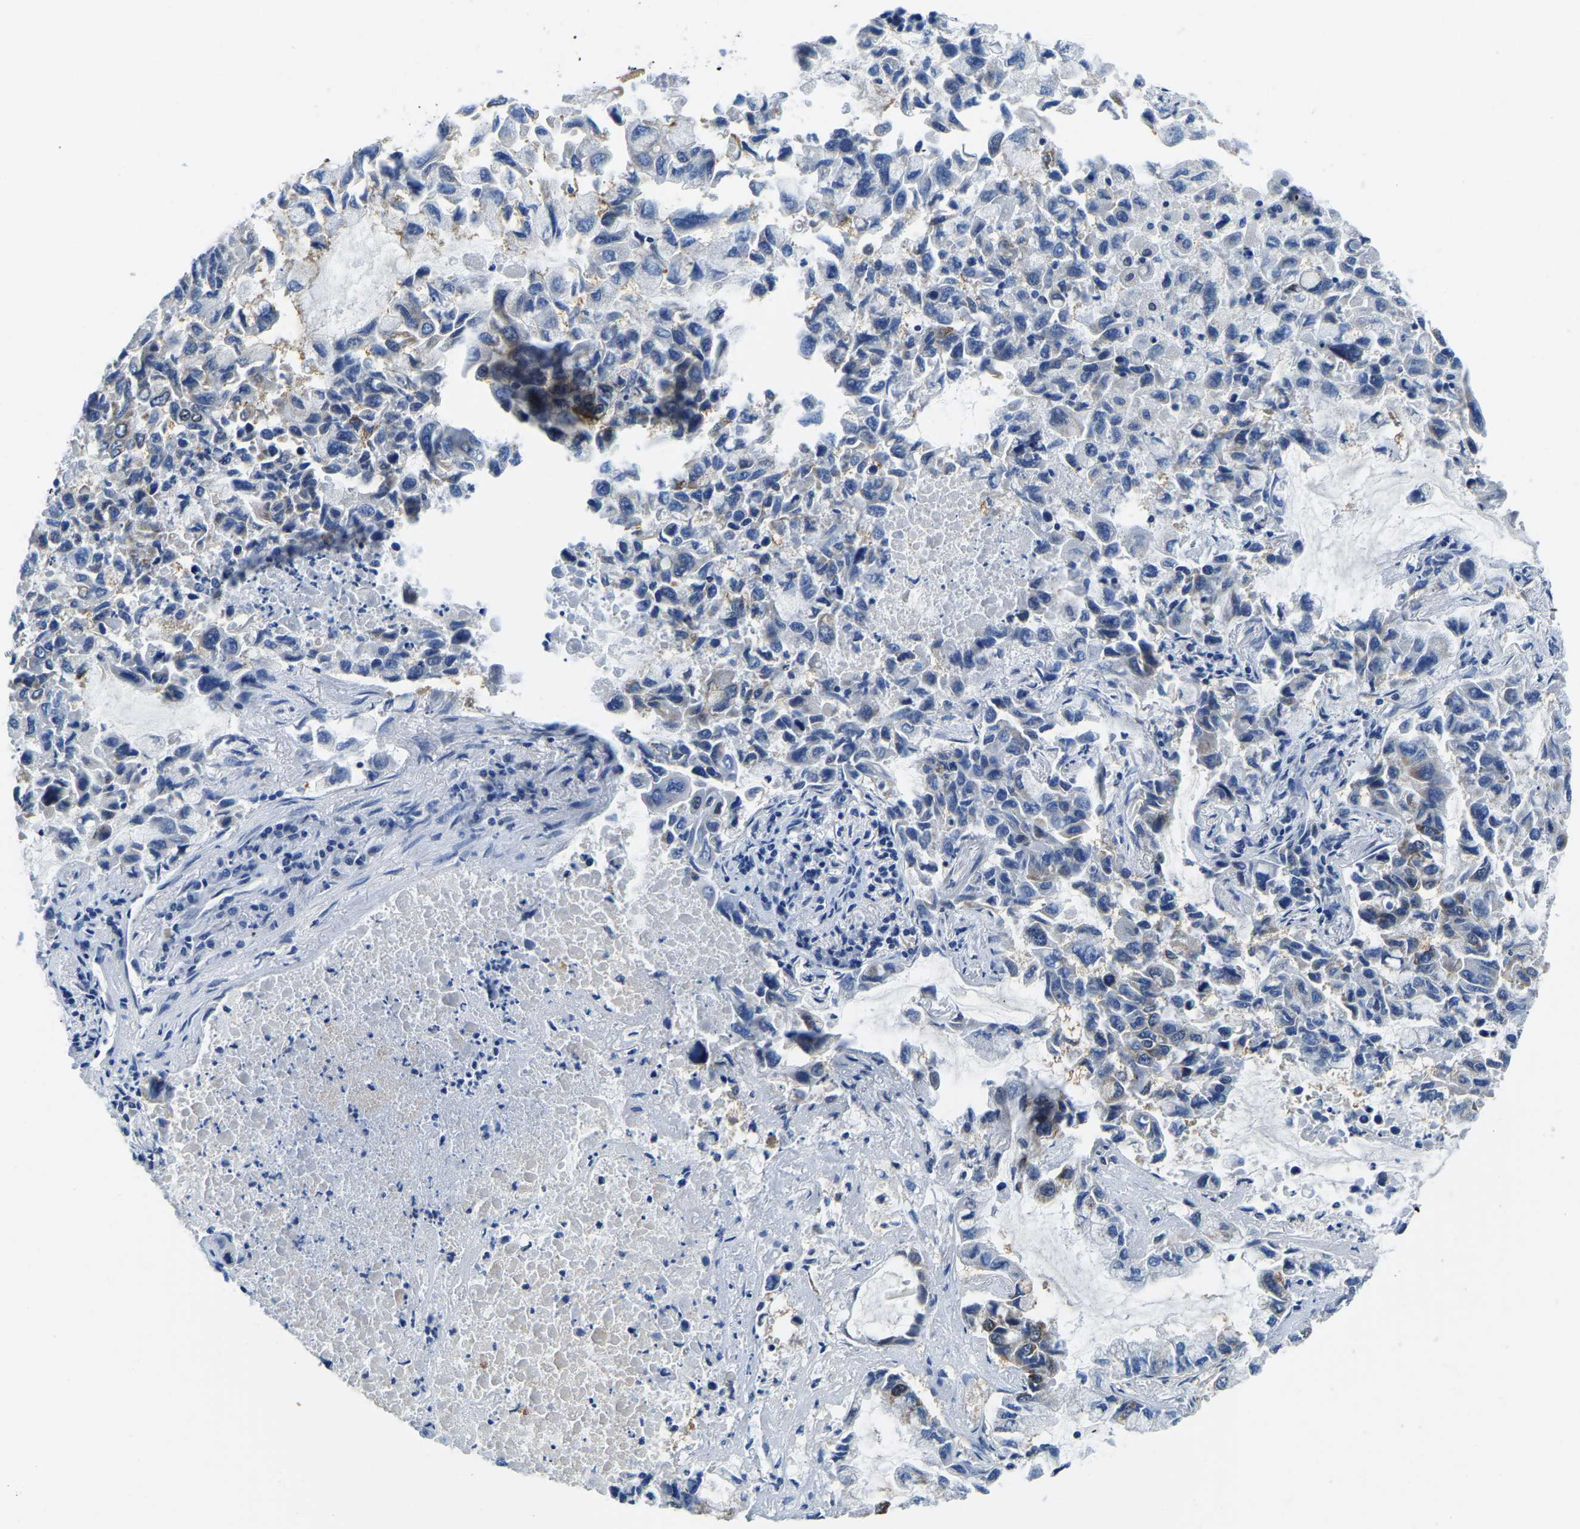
{"staining": {"intensity": "negative", "quantity": "none", "location": "none"}, "tissue": "lung cancer", "cell_type": "Tumor cells", "image_type": "cancer", "snomed": [{"axis": "morphology", "description": "Adenocarcinoma, NOS"}, {"axis": "topography", "description": "Lung"}], "caption": "Immunohistochemistry (IHC) micrograph of neoplastic tissue: human adenocarcinoma (lung) stained with DAB demonstrates no significant protein staining in tumor cells.", "gene": "BNIP3L", "patient": {"sex": "male", "age": 64}}